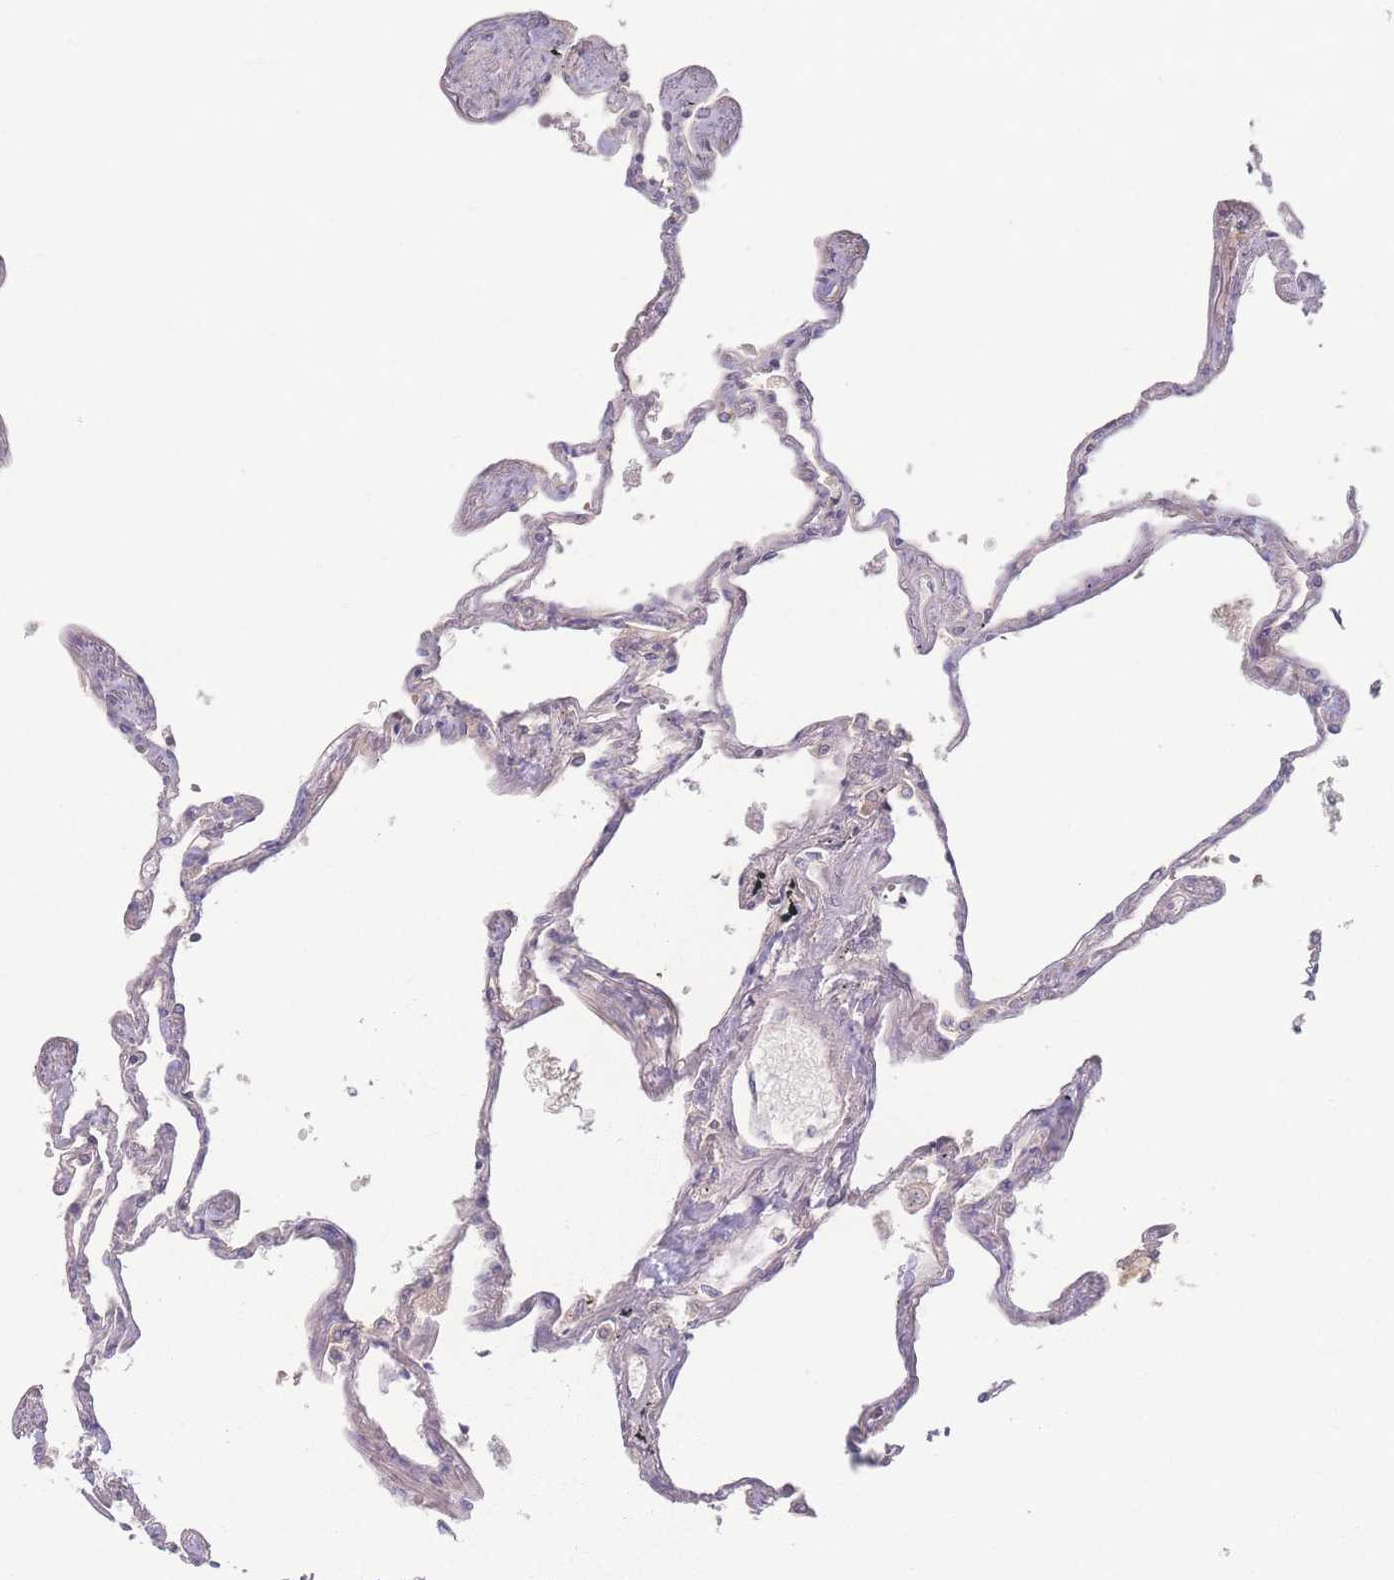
{"staining": {"intensity": "negative", "quantity": "none", "location": "none"}, "tissue": "lung", "cell_type": "Alveolar cells", "image_type": "normal", "snomed": [{"axis": "morphology", "description": "Normal tissue, NOS"}, {"axis": "topography", "description": "Lung"}], "caption": "IHC histopathology image of normal lung stained for a protein (brown), which exhibits no expression in alveolar cells.", "gene": "INSR", "patient": {"sex": "female", "age": 67}}